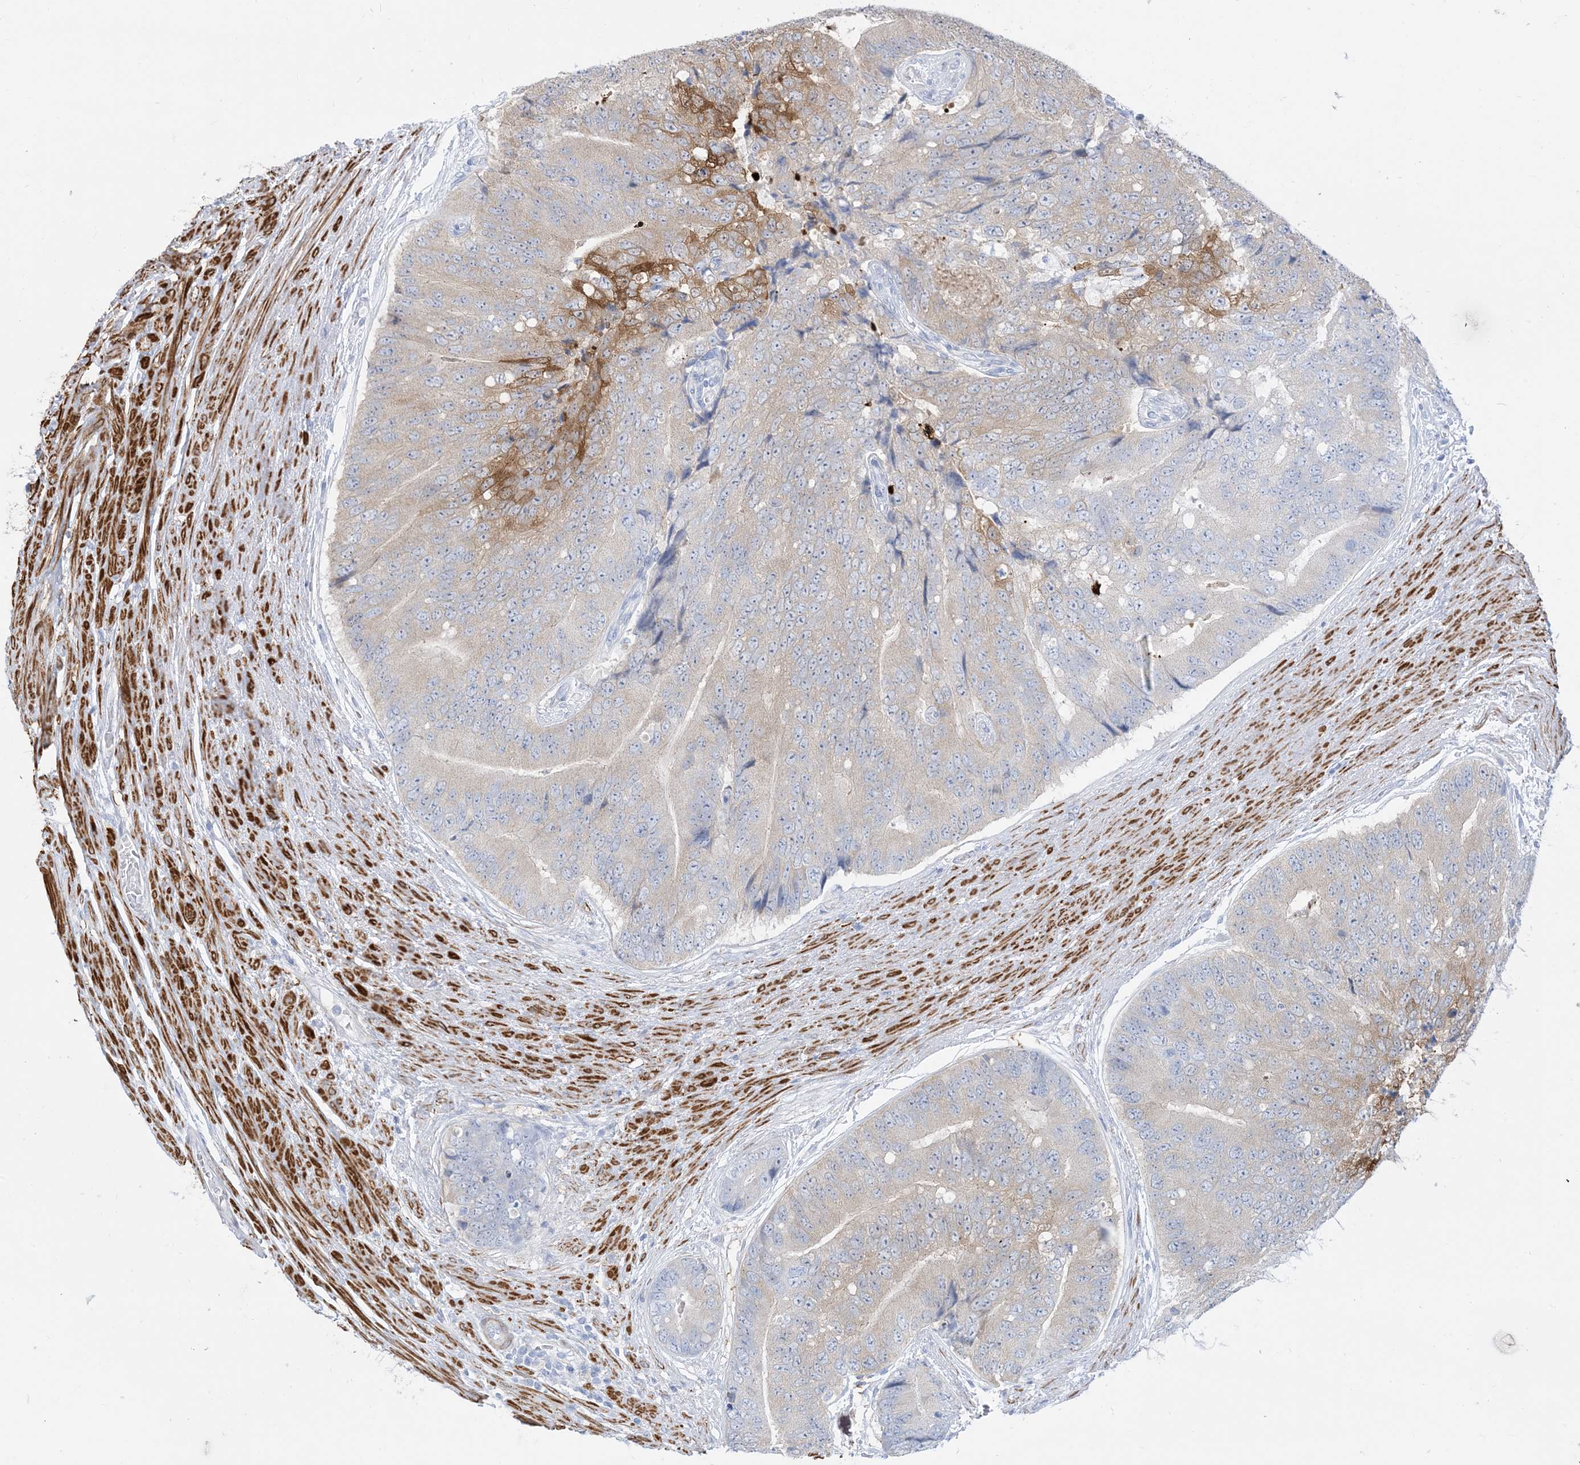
{"staining": {"intensity": "moderate", "quantity": "25%-75%", "location": "cytoplasmic/membranous"}, "tissue": "prostate cancer", "cell_type": "Tumor cells", "image_type": "cancer", "snomed": [{"axis": "morphology", "description": "Adenocarcinoma, High grade"}, {"axis": "topography", "description": "Prostate"}], "caption": "Immunohistochemistry photomicrograph of neoplastic tissue: prostate cancer (adenocarcinoma (high-grade)) stained using immunohistochemistry (IHC) exhibits medium levels of moderate protein expression localized specifically in the cytoplasmic/membranous of tumor cells, appearing as a cytoplasmic/membranous brown color.", "gene": "MARS2", "patient": {"sex": "male", "age": 70}}